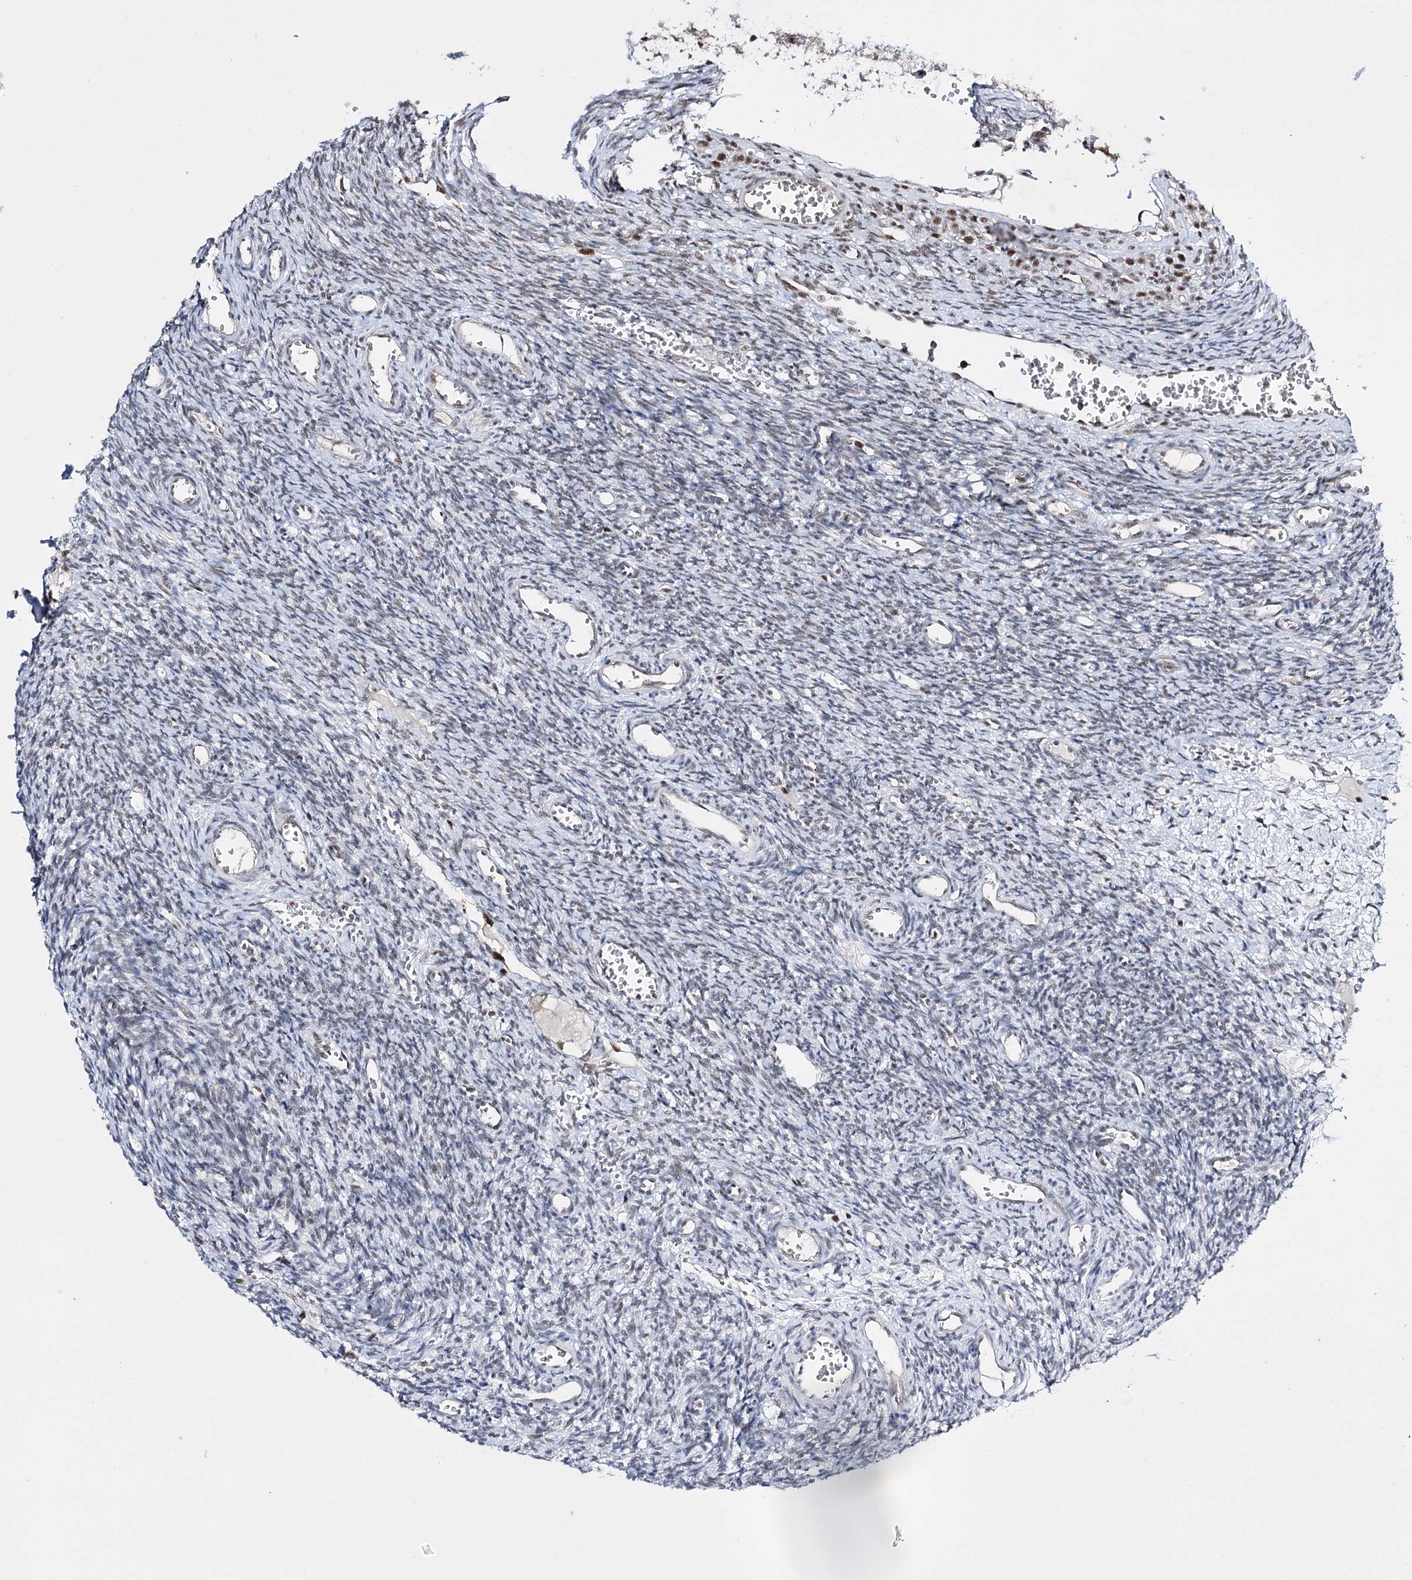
{"staining": {"intensity": "weak", "quantity": "25%-75%", "location": "nuclear"}, "tissue": "ovary", "cell_type": "Ovarian stroma cells", "image_type": "normal", "snomed": [{"axis": "morphology", "description": "Normal tissue, NOS"}, {"axis": "topography", "description": "Ovary"}], "caption": "Immunohistochemistry of benign ovary shows low levels of weak nuclear positivity in about 25%-75% of ovarian stroma cells.", "gene": "PRPF40A", "patient": {"sex": "female", "age": 39}}